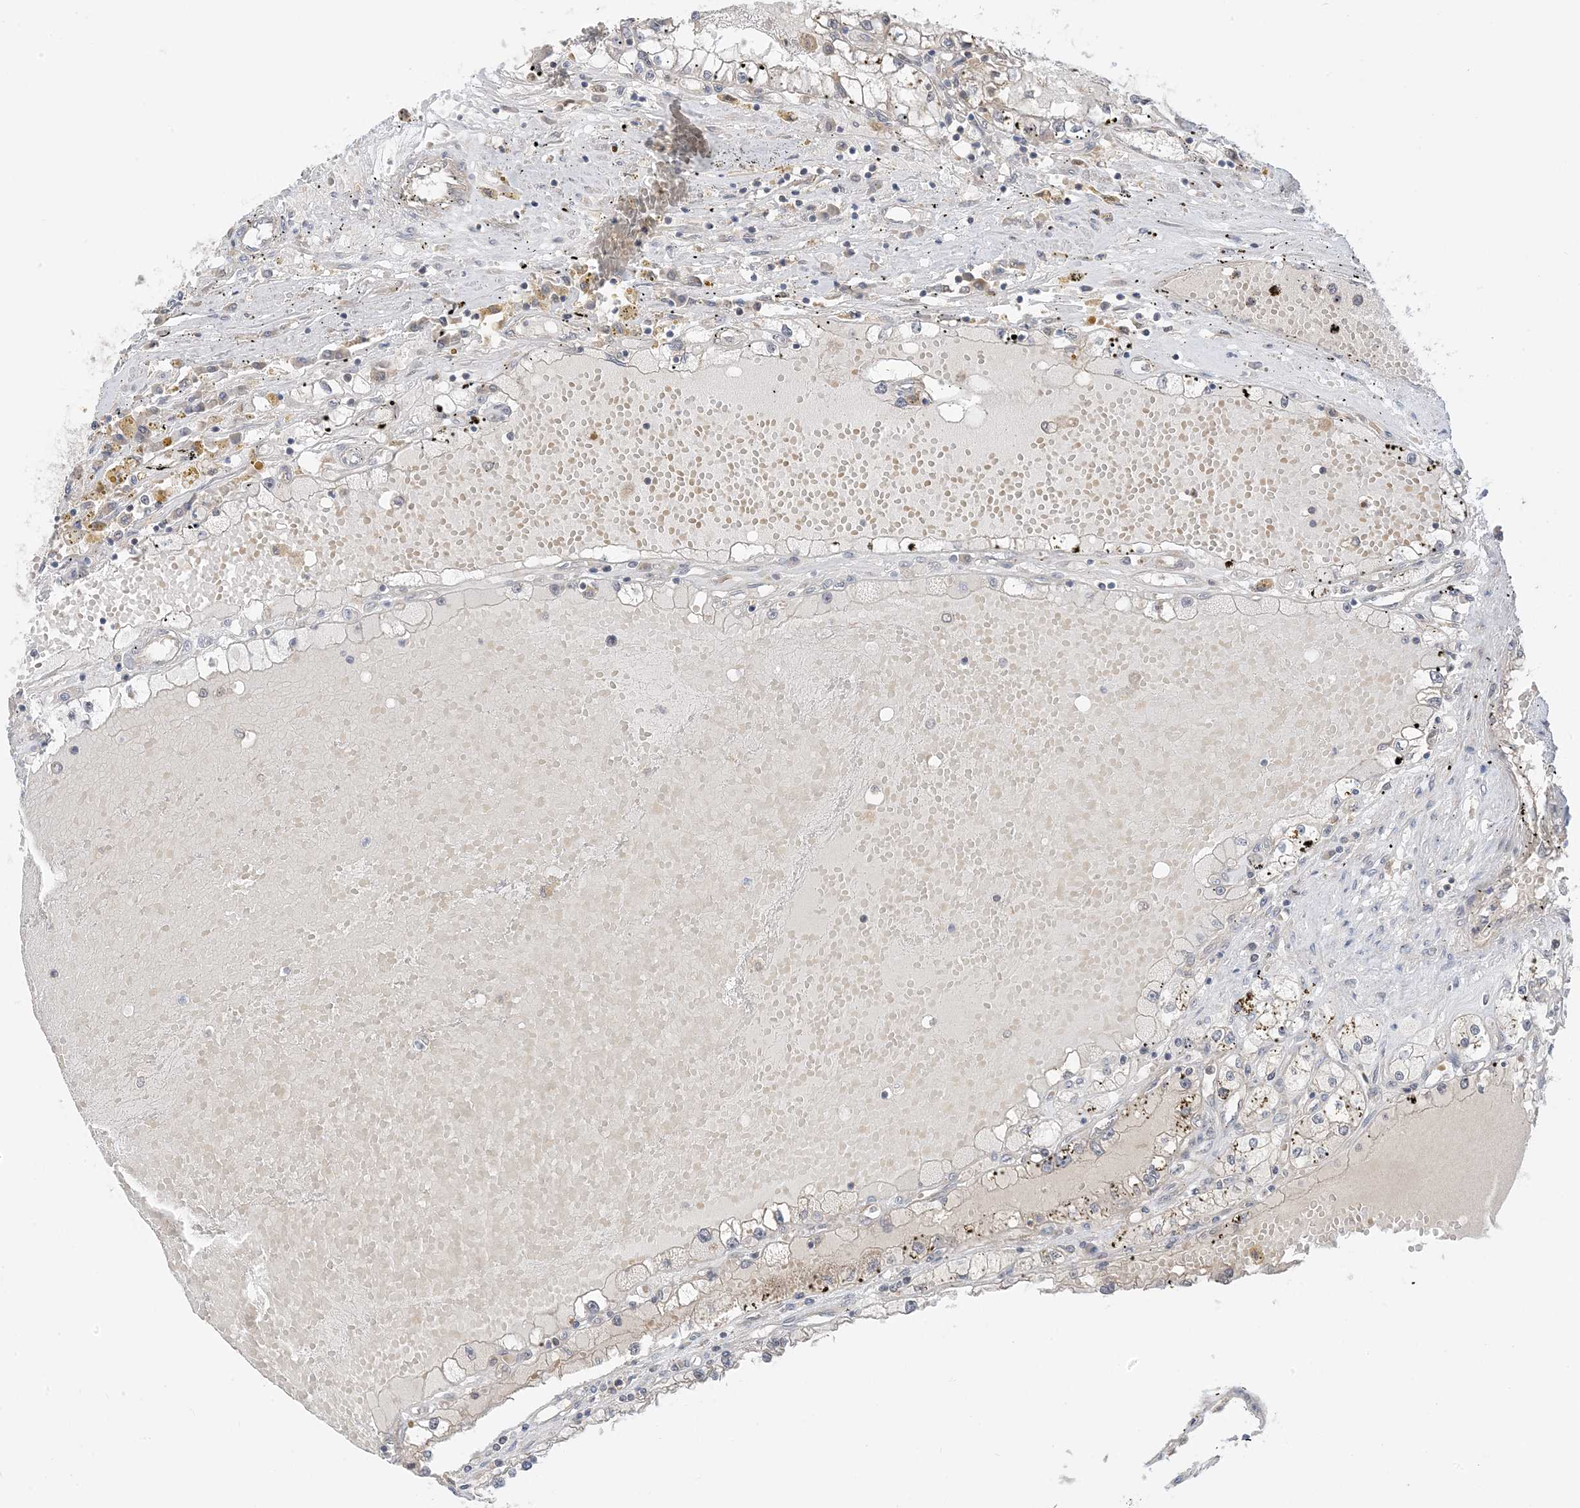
{"staining": {"intensity": "negative", "quantity": "none", "location": "none"}, "tissue": "renal cancer", "cell_type": "Tumor cells", "image_type": "cancer", "snomed": [{"axis": "morphology", "description": "Adenocarcinoma, NOS"}, {"axis": "topography", "description": "Kidney"}], "caption": "Human renal cancer stained for a protein using immunohistochemistry (IHC) exhibits no staining in tumor cells.", "gene": "WDR26", "patient": {"sex": "male", "age": 56}}